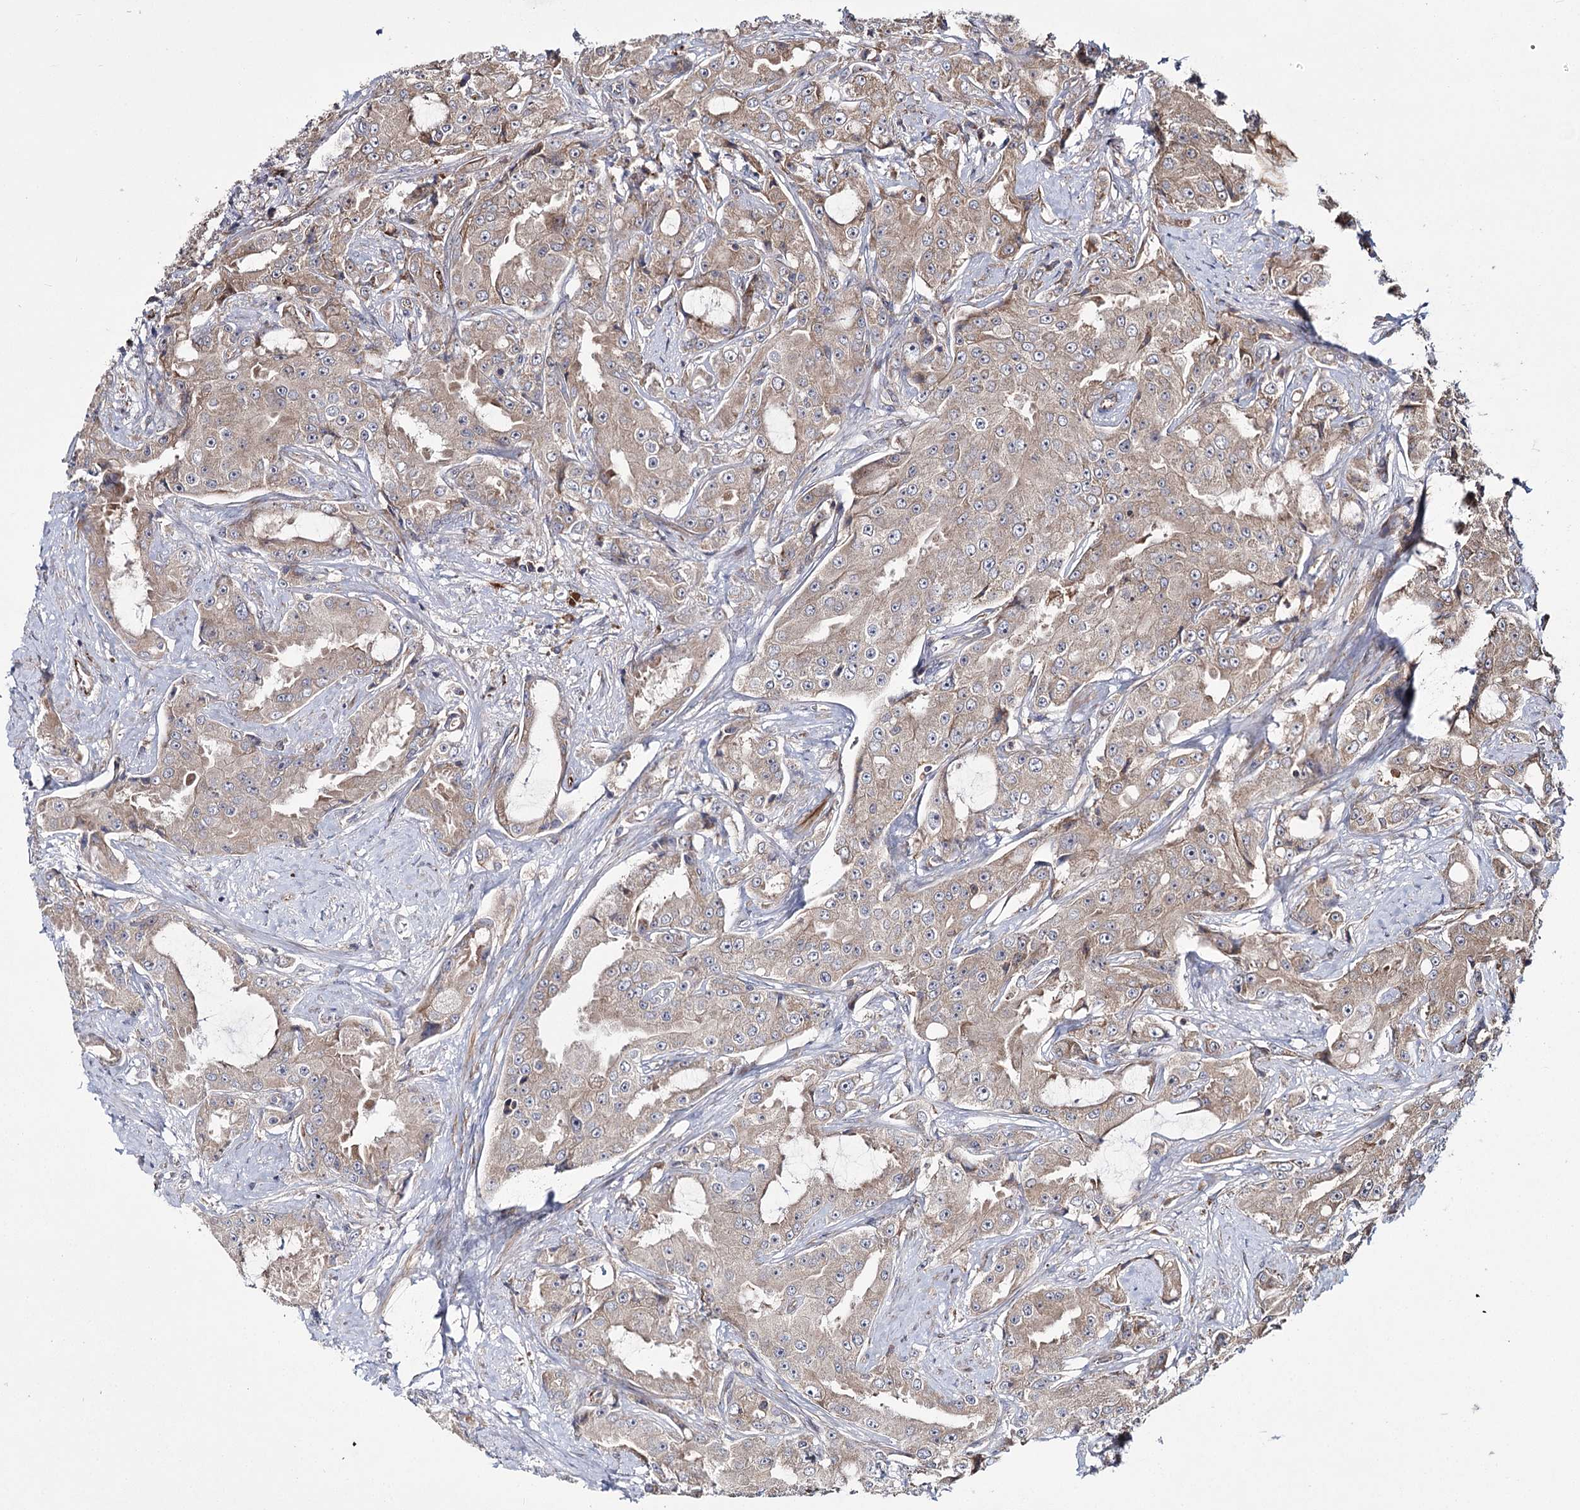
{"staining": {"intensity": "moderate", "quantity": "25%-75%", "location": "cytoplasmic/membranous"}, "tissue": "prostate cancer", "cell_type": "Tumor cells", "image_type": "cancer", "snomed": [{"axis": "morphology", "description": "Adenocarcinoma, High grade"}, {"axis": "topography", "description": "Prostate"}], "caption": "IHC micrograph of human prostate cancer stained for a protein (brown), which shows medium levels of moderate cytoplasmic/membranous expression in approximately 25%-75% of tumor cells.", "gene": "HECTD2", "patient": {"sex": "male", "age": 73}}